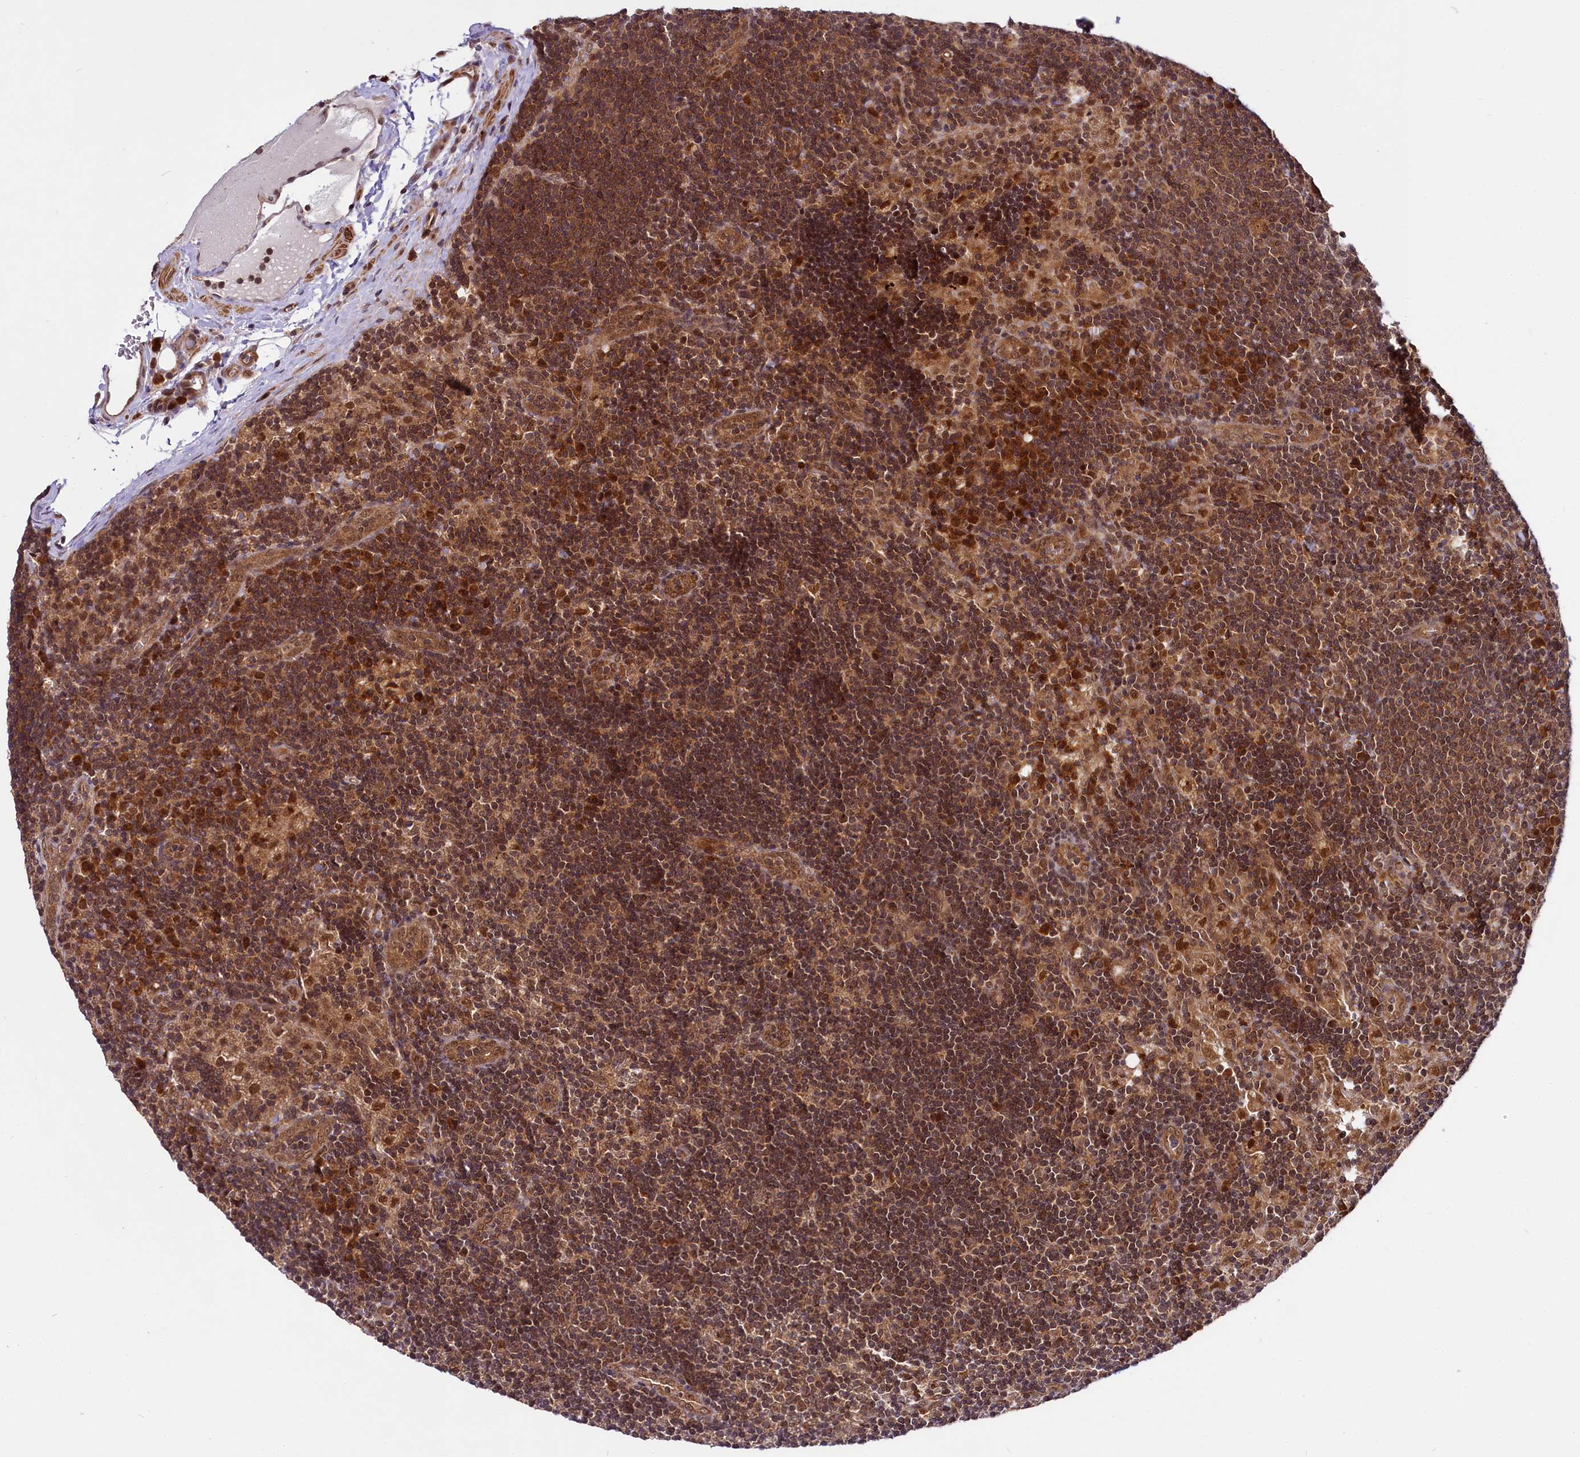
{"staining": {"intensity": "strong", "quantity": ">75%", "location": "cytoplasmic/membranous,nuclear"}, "tissue": "lymph node", "cell_type": "Germinal center cells", "image_type": "normal", "snomed": [{"axis": "morphology", "description": "Normal tissue, NOS"}, {"axis": "topography", "description": "Lymph node"}], "caption": "This photomicrograph reveals benign lymph node stained with immunohistochemistry (IHC) to label a protein in brown. The cytoplasmic/membranous,nuclear of germinal center cells show strong positivity for the protein. Nuclei are counter-stained blue.", "gene": "UBE3A", "patient": {"sex": "male", "age": 24}}